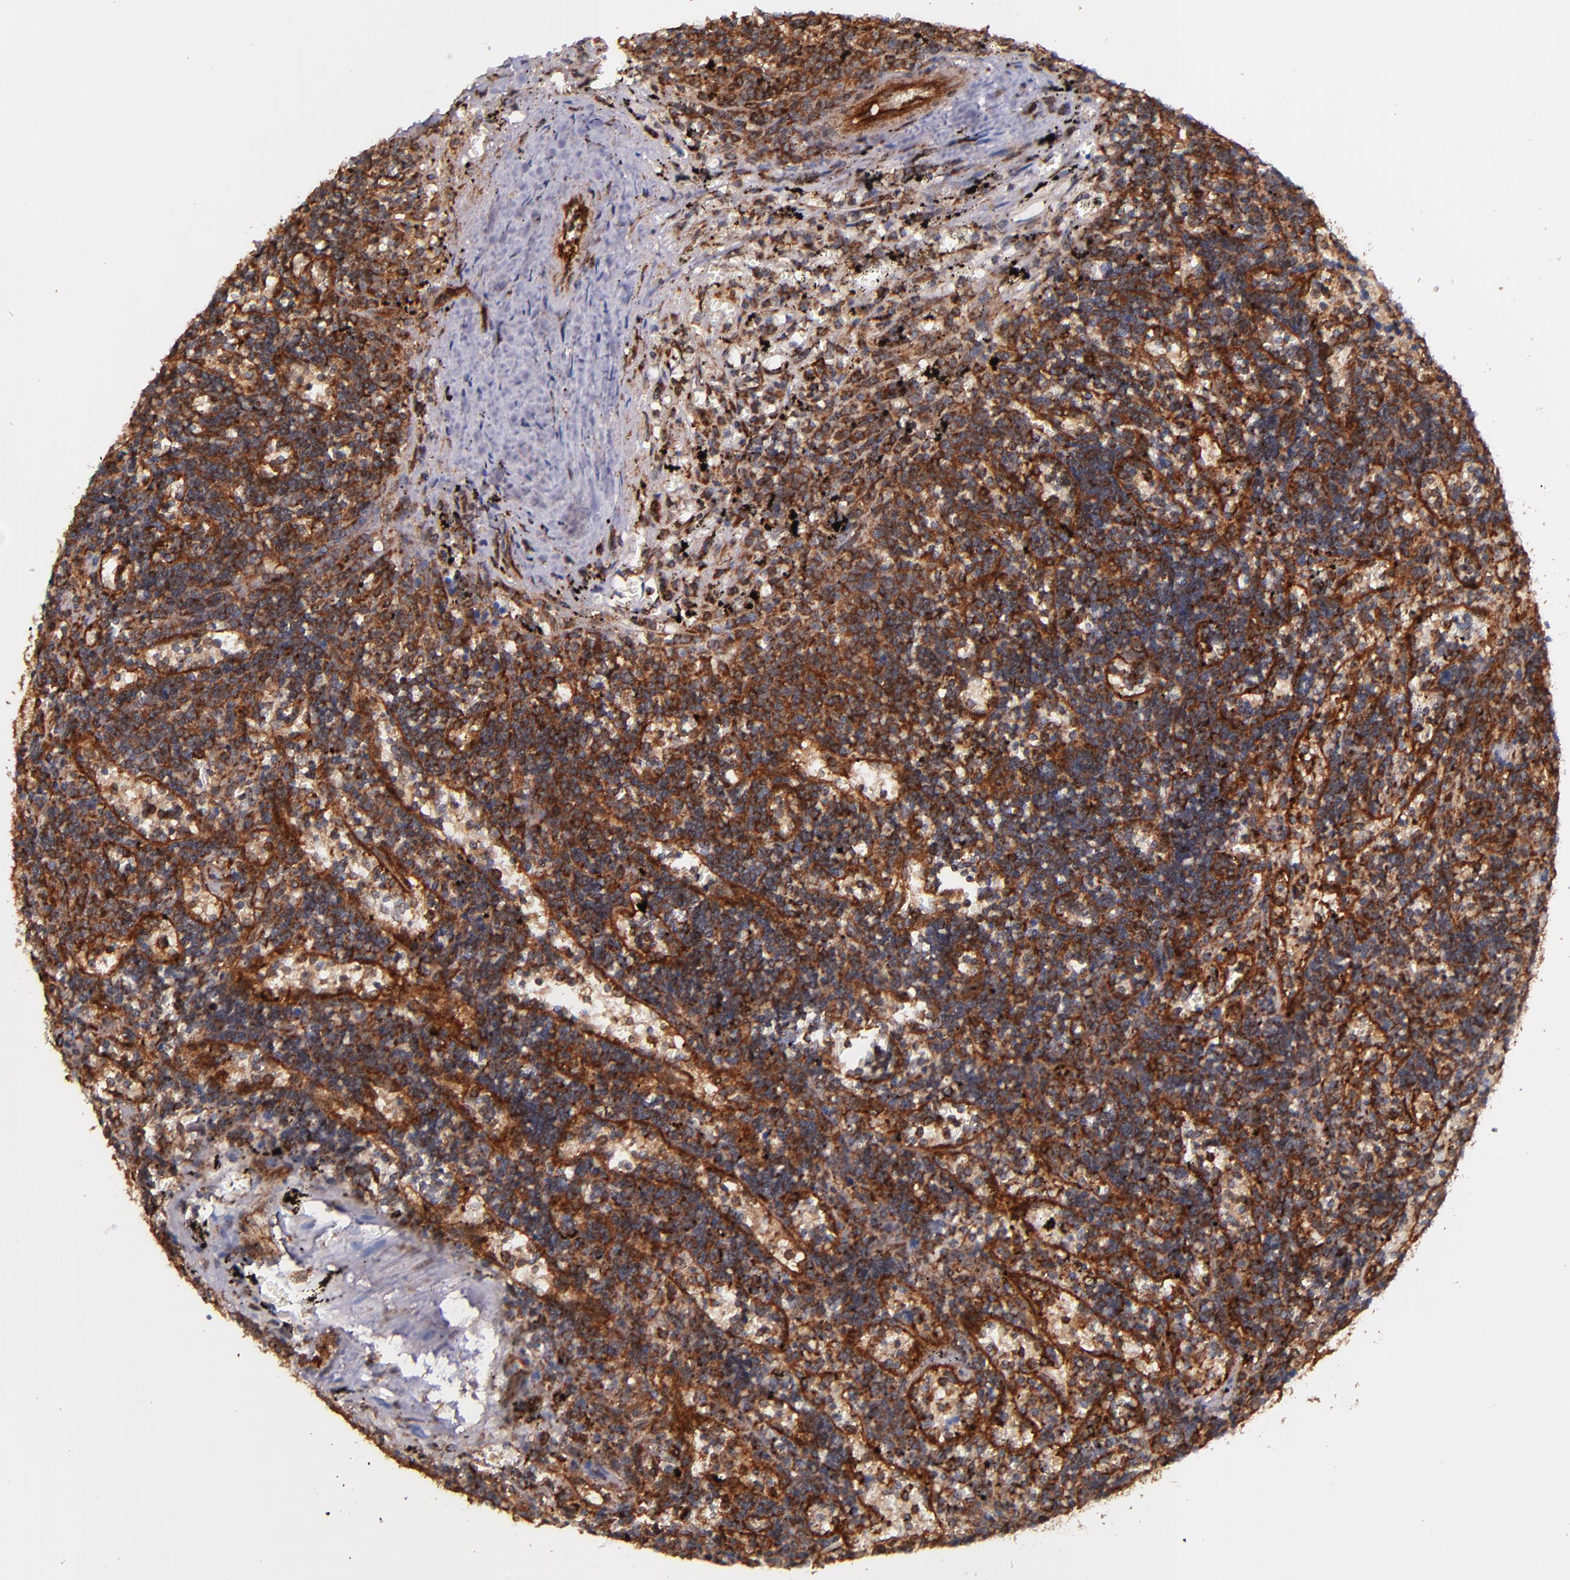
{"staining": {"intensity": "strong", "quantity": ">75%", "location": "cytoplasmic/membranous"}, "tissue": "lymphoma", "cell_type": "Tumor cells", "image_type": "cancer", "snomed": [{"axis": "morphology", "description": "Malignant lymphoma, non-Hodgkin's type, Low grade"}, {"axis": "topography", "description": "Spleen"}], "caption": "A brown stain shows strong cytoplasmic/membranous expression of a protein in human lymphoma tumor cells.", "gene": "STX8", "patient": {"sex": "male", "age": 60}}